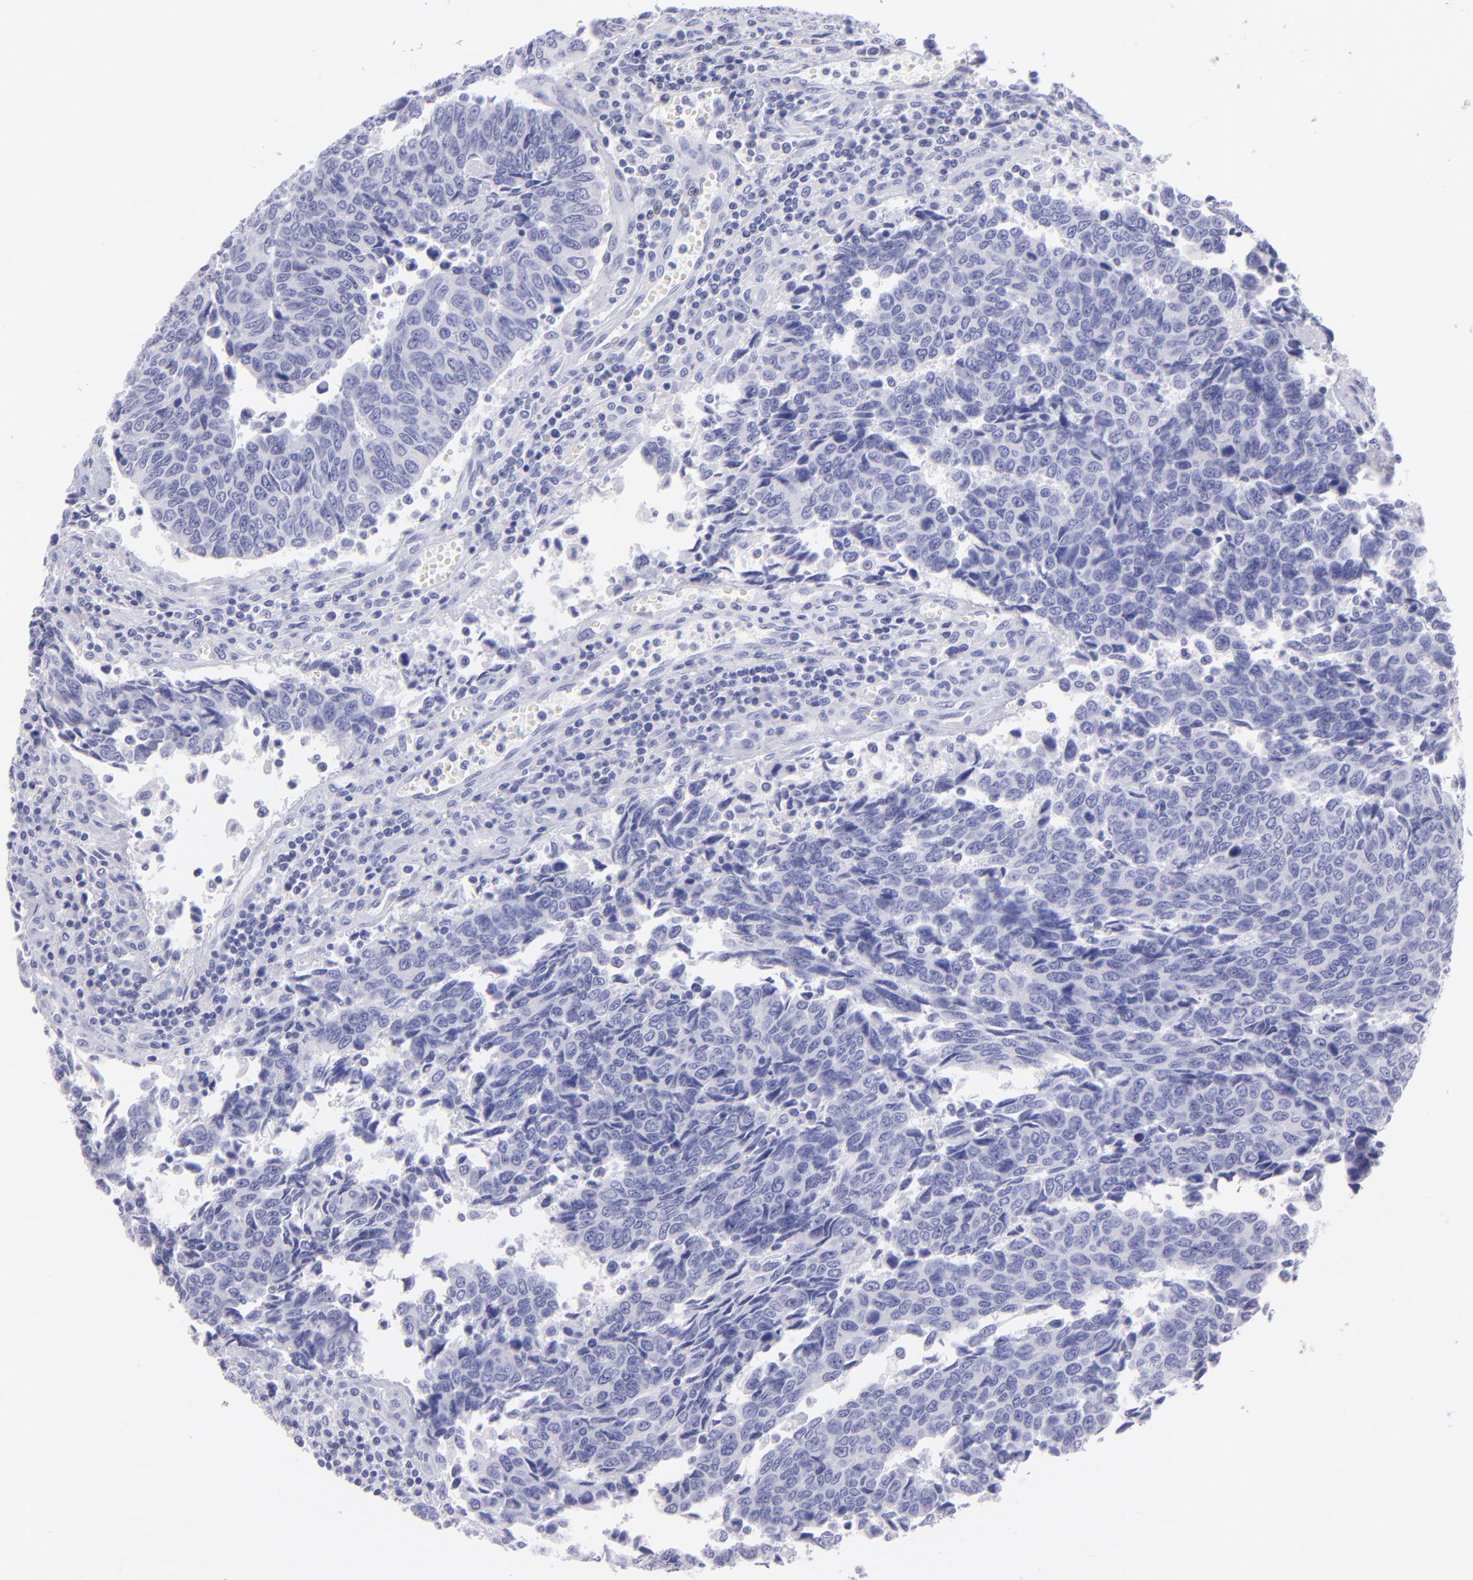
{"staining": {"intensity": "negative", "quantity": "none", "location": "none"}, "tissue": "urothelial cancer", "cell_type": "Tumor cells", "image_type": "cancer", "snomed": [{"axis": "morphology", "description": "Urothelial carcinoma, High grade"}, {"axis": "topography", "description": "Urinary bladder"}], "caption": "High magnification brightfield microscopy of high-grade urothelial carcinoma stained with DAB (3,3'-diaminobenzidine) (brown) and counterstained with hematoxylin (blue): tumor cells show no significant staining.", "gene": "SLC1A3", "patient": {"sex": "male", "age": 86}}